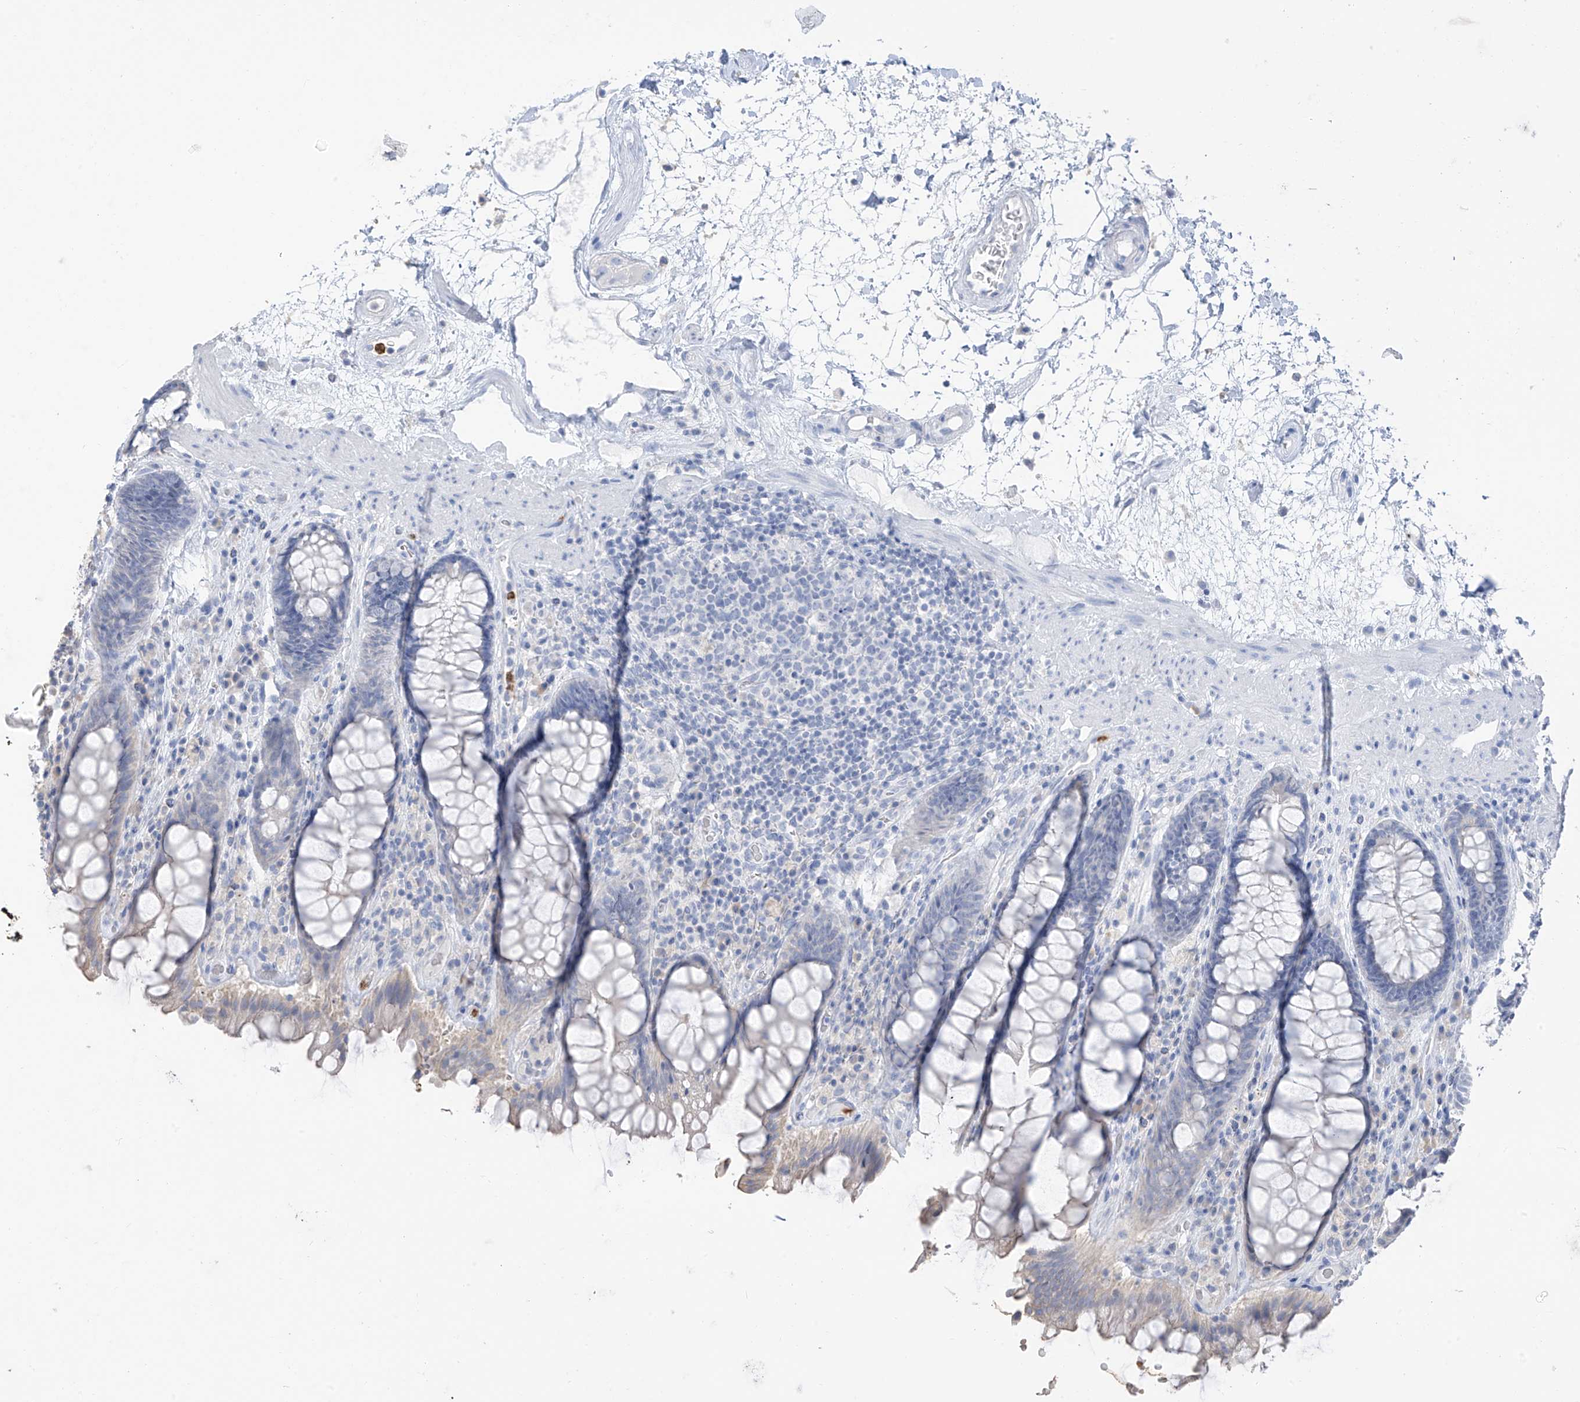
{"staining": {"intensity": "negative", "quantity": "none", "location": "none"}, "tissue": "rectum", "cell_type": "Glandular cells", "image_type": "normal", "snomed": [{"axis": "morphology", "description": "Normal tissue, NOS"}, {"axis": "topography", "description": "Rectum"}], "caption": "This is a histopathology image of IHC staining of unremarkable rectum, which shows no positivity in glandular cells.", "gene": "PAFAH1B3", "patient": {"sex": "male", "age": 64}}